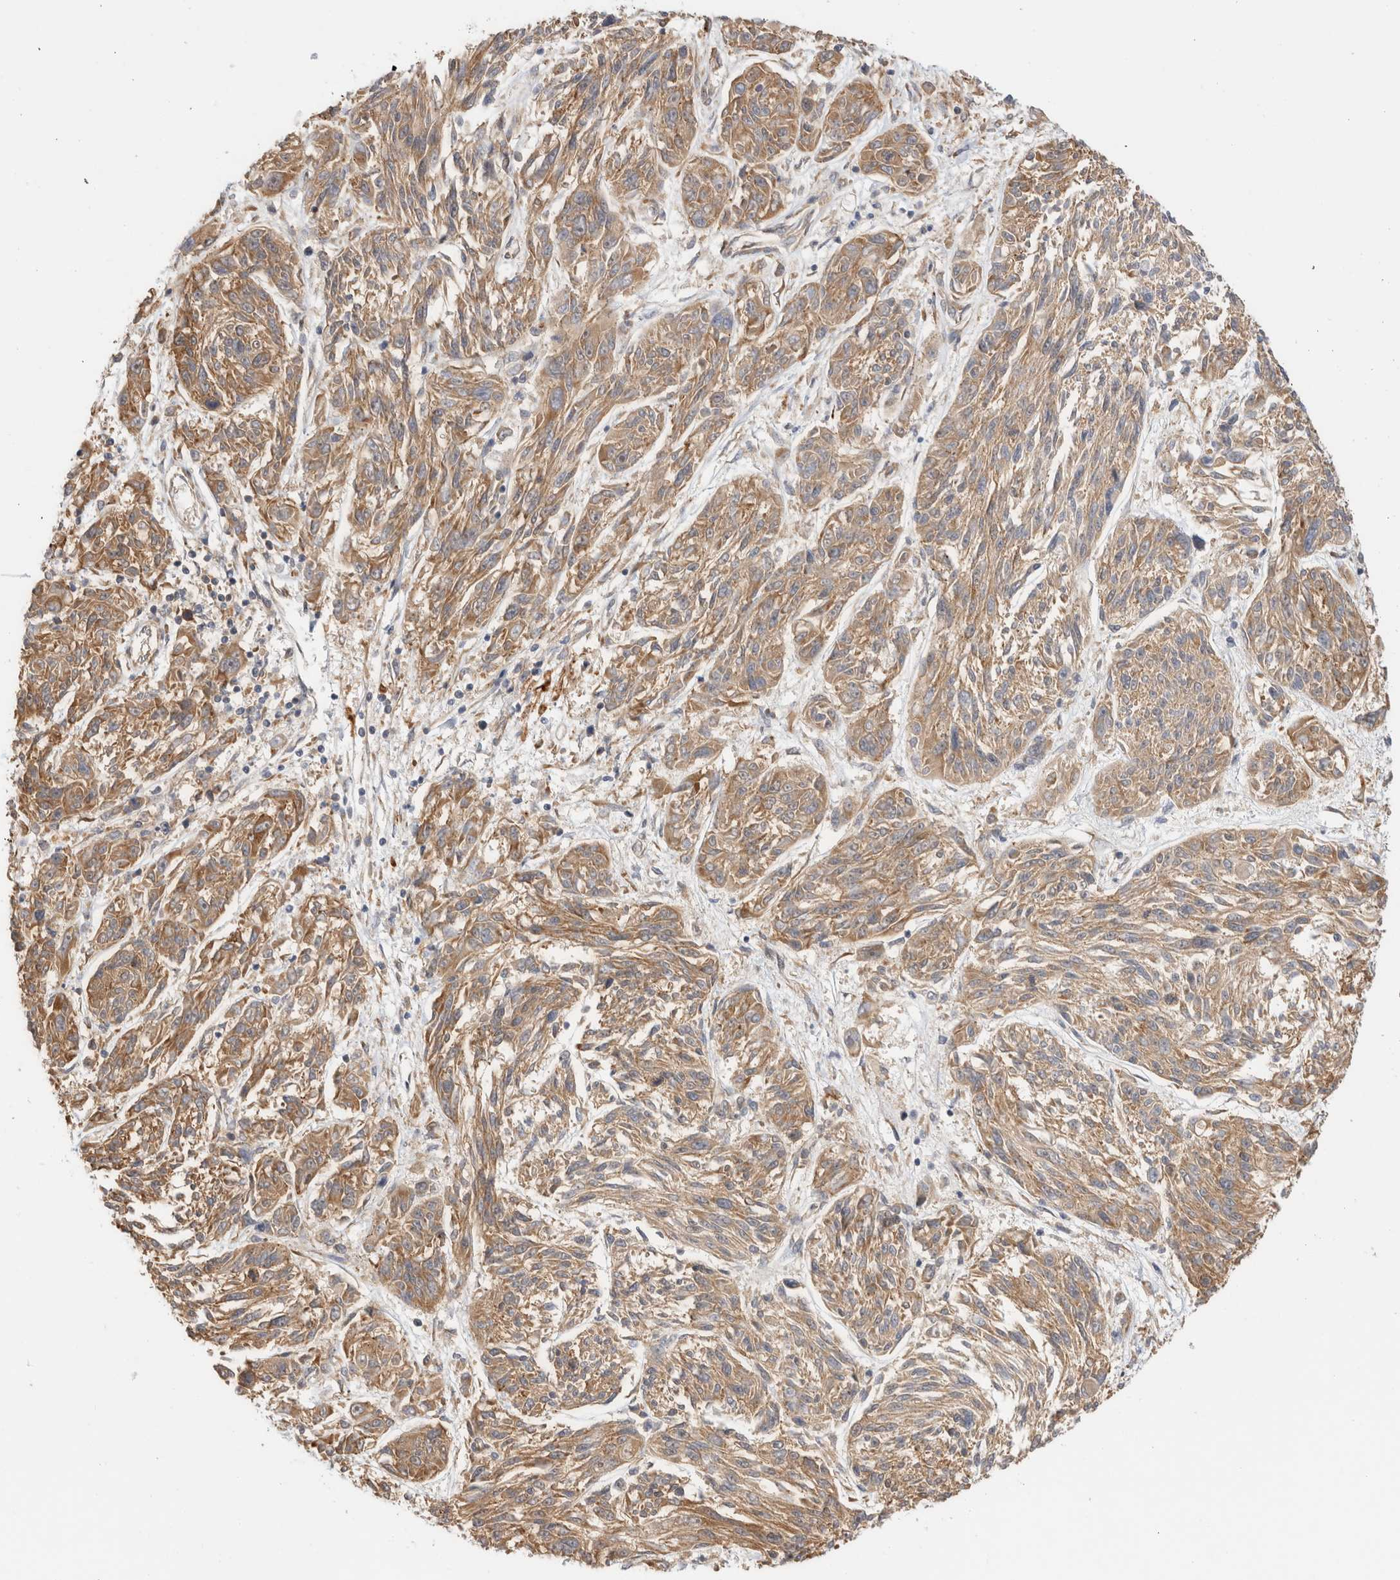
{"staining": {"intensity": "moderate", "quantity": ">75%", "location": "cytoplasmic/membranous"}, "tissue": "melanoma", "cell_type": "Tumor cells", "image_type": "cancer", "snomed": [{"axis": "morphology", "description": "Malignant melanoma, NOS"}, {"axis": "topography", "description": "Skin"}], "caption": "An immunohistochemistry micrograph of tumor tissue is shown. Protein staining in brown labels moderate cytoplasmic/membranous positivity in melanoma within tumor cells.", "gene": "ACTL9", "patient": {"sex": "male", "age": 53}}